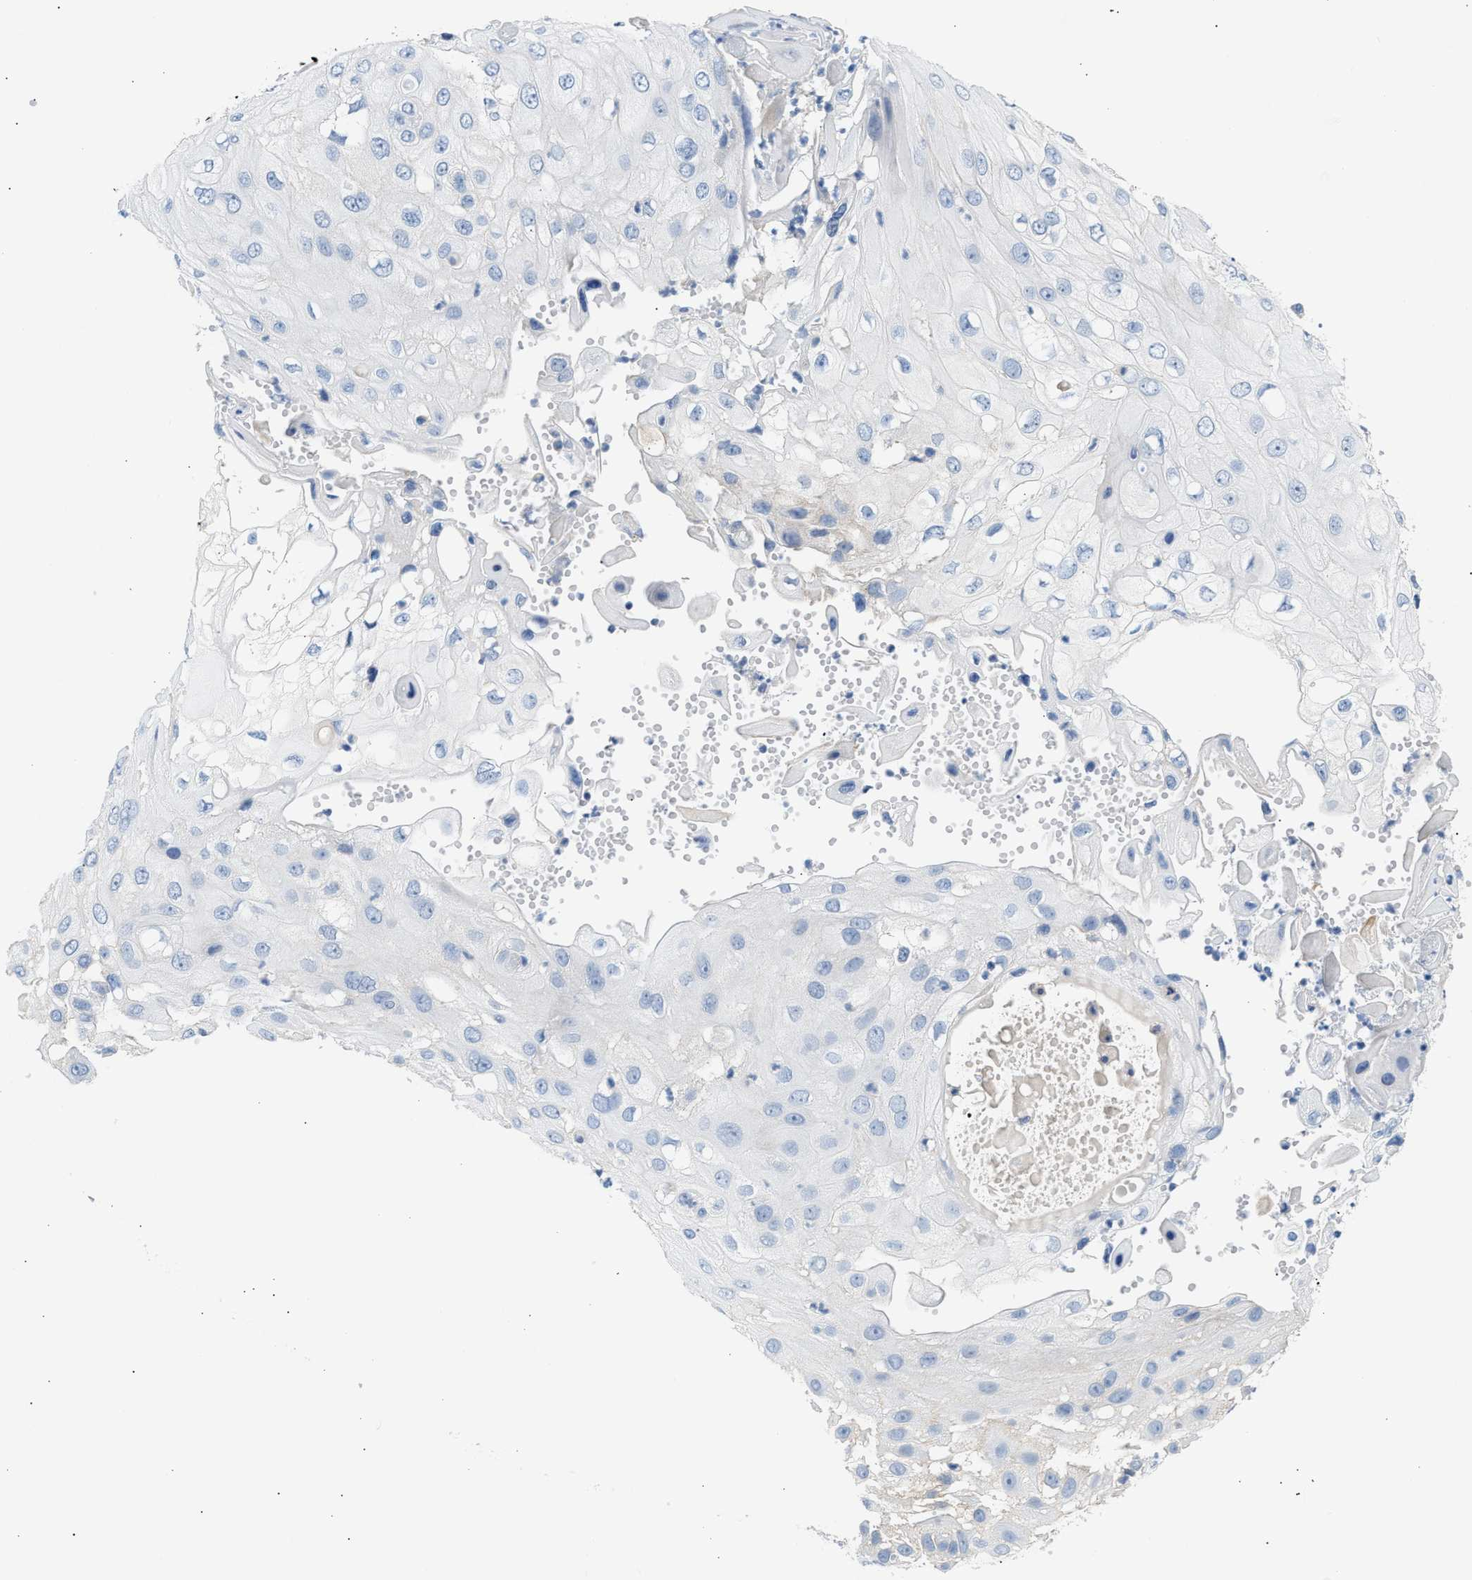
{"staining": {"intensity": "negative", "quantity": "none", "location": "none"}, "tissue": "skin cancer", "cell_type": "Tumor cells", "image_type": "cancer", "snomed": [{"axis": "morphology", "description": "Squamous cell carcinoma, NOS"}, {"axis": "topography", "description": "Skin"}], "caption": "High power microscopy micrograph of an IHC image of squamous cell carcinoma (skin), revealing no significant positivity in tumor cells. (Immunohistochemistry (ihc), brightfield microscopy, high magnification).", "gene": "ERBB2", "patient": {"sex": "female", "age": 44}}